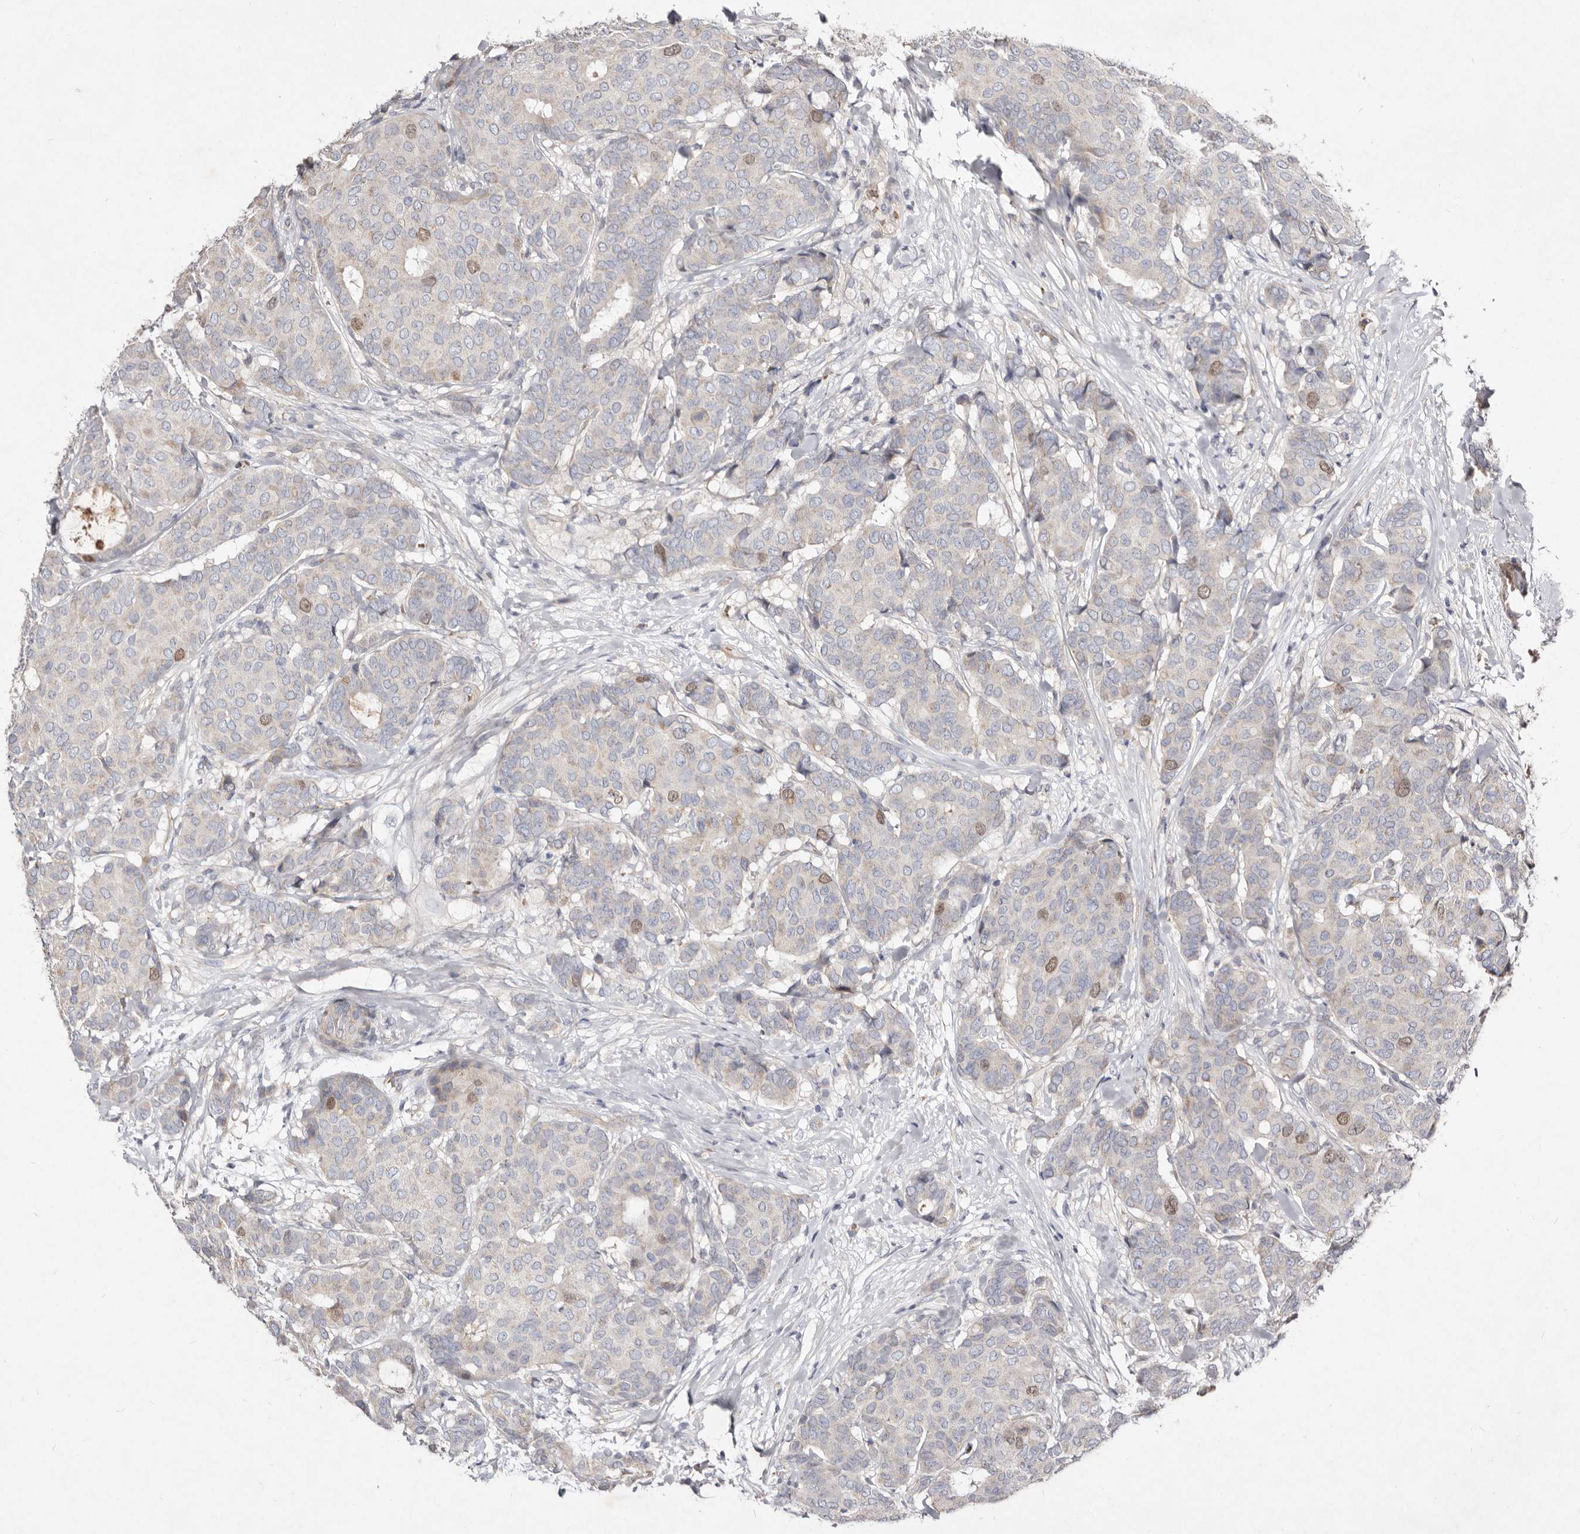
{"staining": {"intensity": "weak", "quantity": "<25%", "location": "nuclear"}, "tissue": "breast cancer", "cell_type": "Tumor cells", "image_type": "cancer", "snomed": [{"axis": "morphology", "description": "Duct carcinoma"}, {"axis": "topography", "description": "Breast"}], "caption": "Human breast cancer stained for a protein using immunohistochemistry displays no positivity in tumor cells.", "gene": "SLC25A20", "patient": {"sex": "female", "age": 75}}